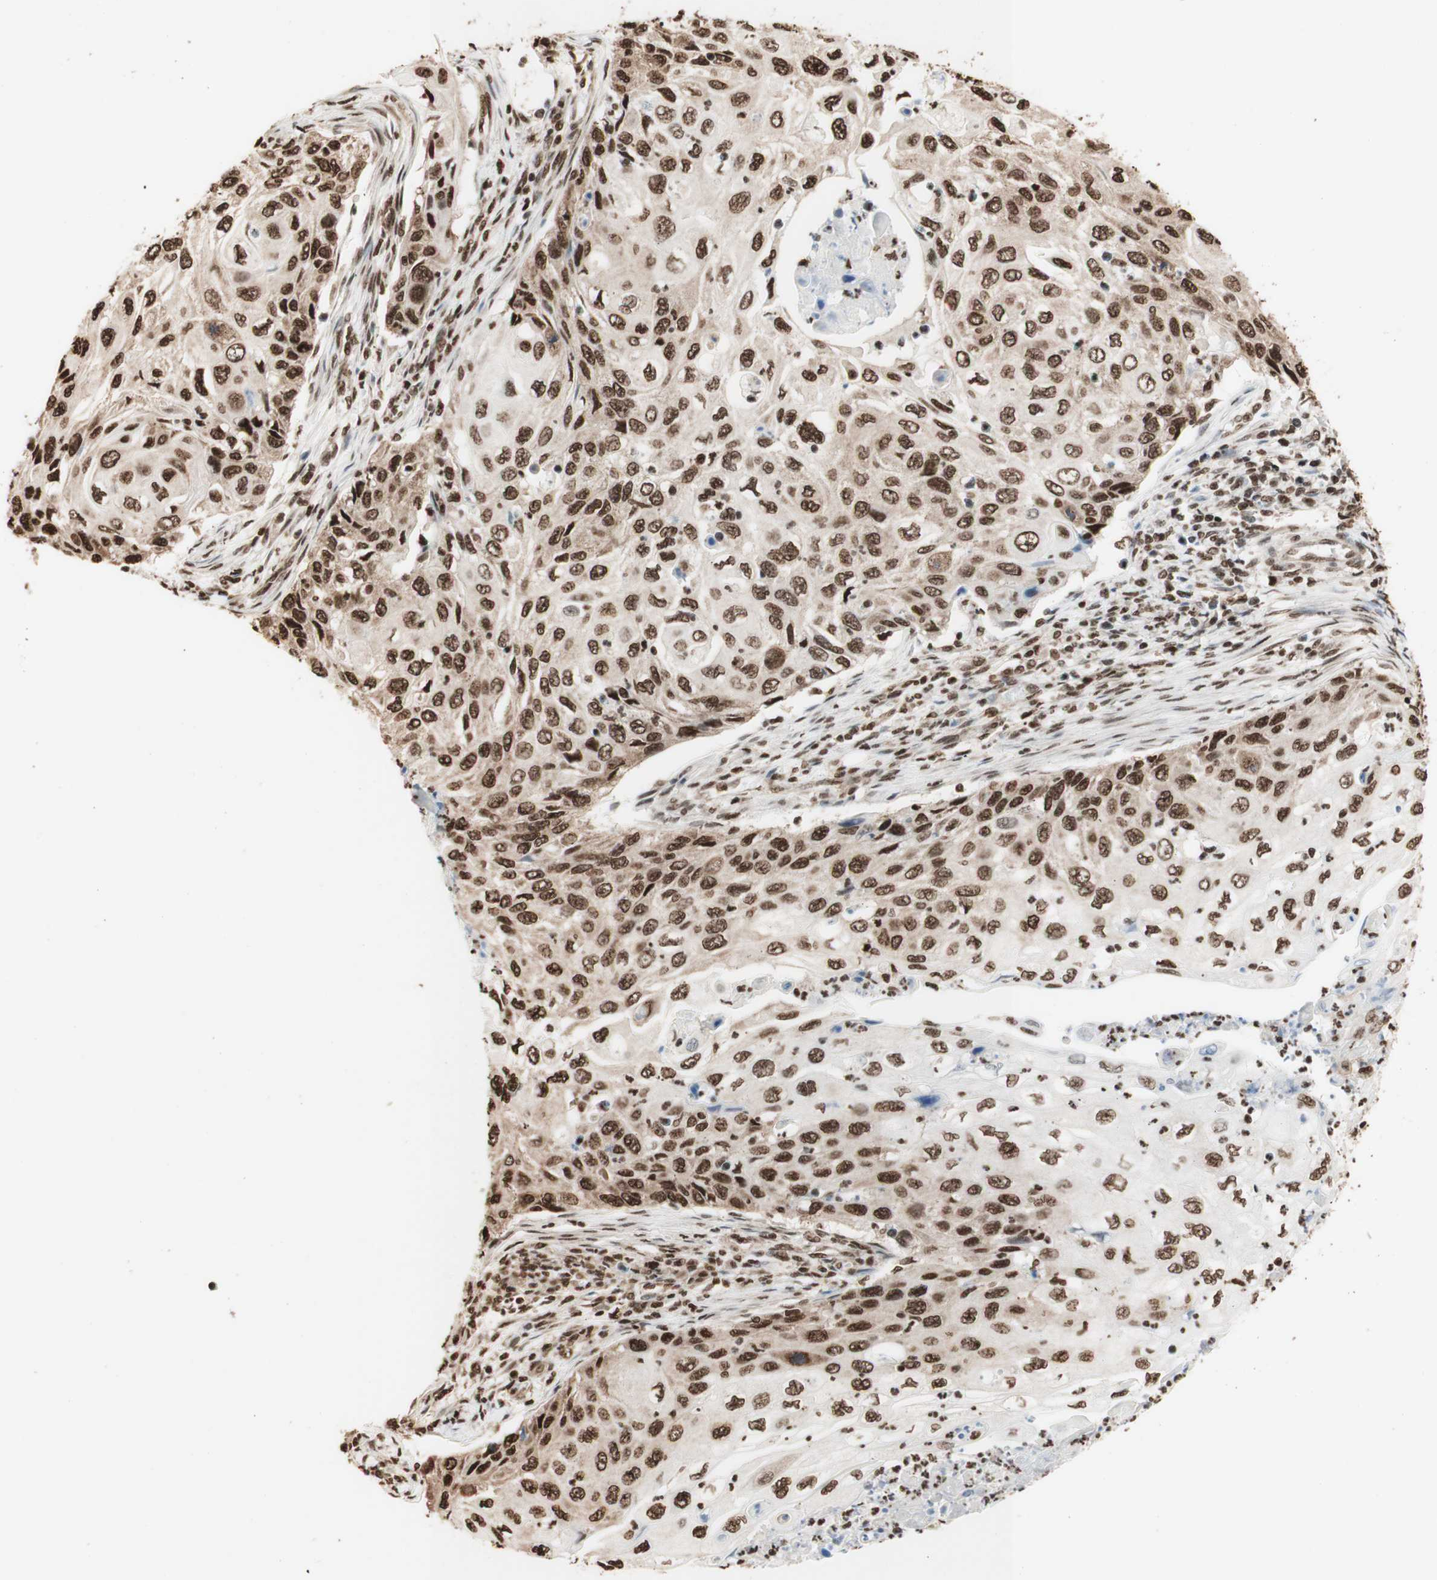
{"staining": {"intensity": "strong", "quantity": ">75%", "location": "cytoplasmic/membranous,nuclear"}, "tissue": "cervical cancer", "cell_type": "Tumor cells", "image_type": "cancer", "snomed": [{"axis": "morphology", "description": "Squamous cell carcinoma, NOS"}, {"axis": "topography", "description": "Cervix"}], "caption": "A brown stain highlights strong cytoplasmic/membranous and nuclear expression of a protein in cervical cancer (squamous cell carcinoma) tumor cells. Immunohistochemistry (ihc) stains the protein in brown and the nuclei are stained blue.", "gene": "HNRNPA2B1", "patient": {"sex": "female", "age": 70}}